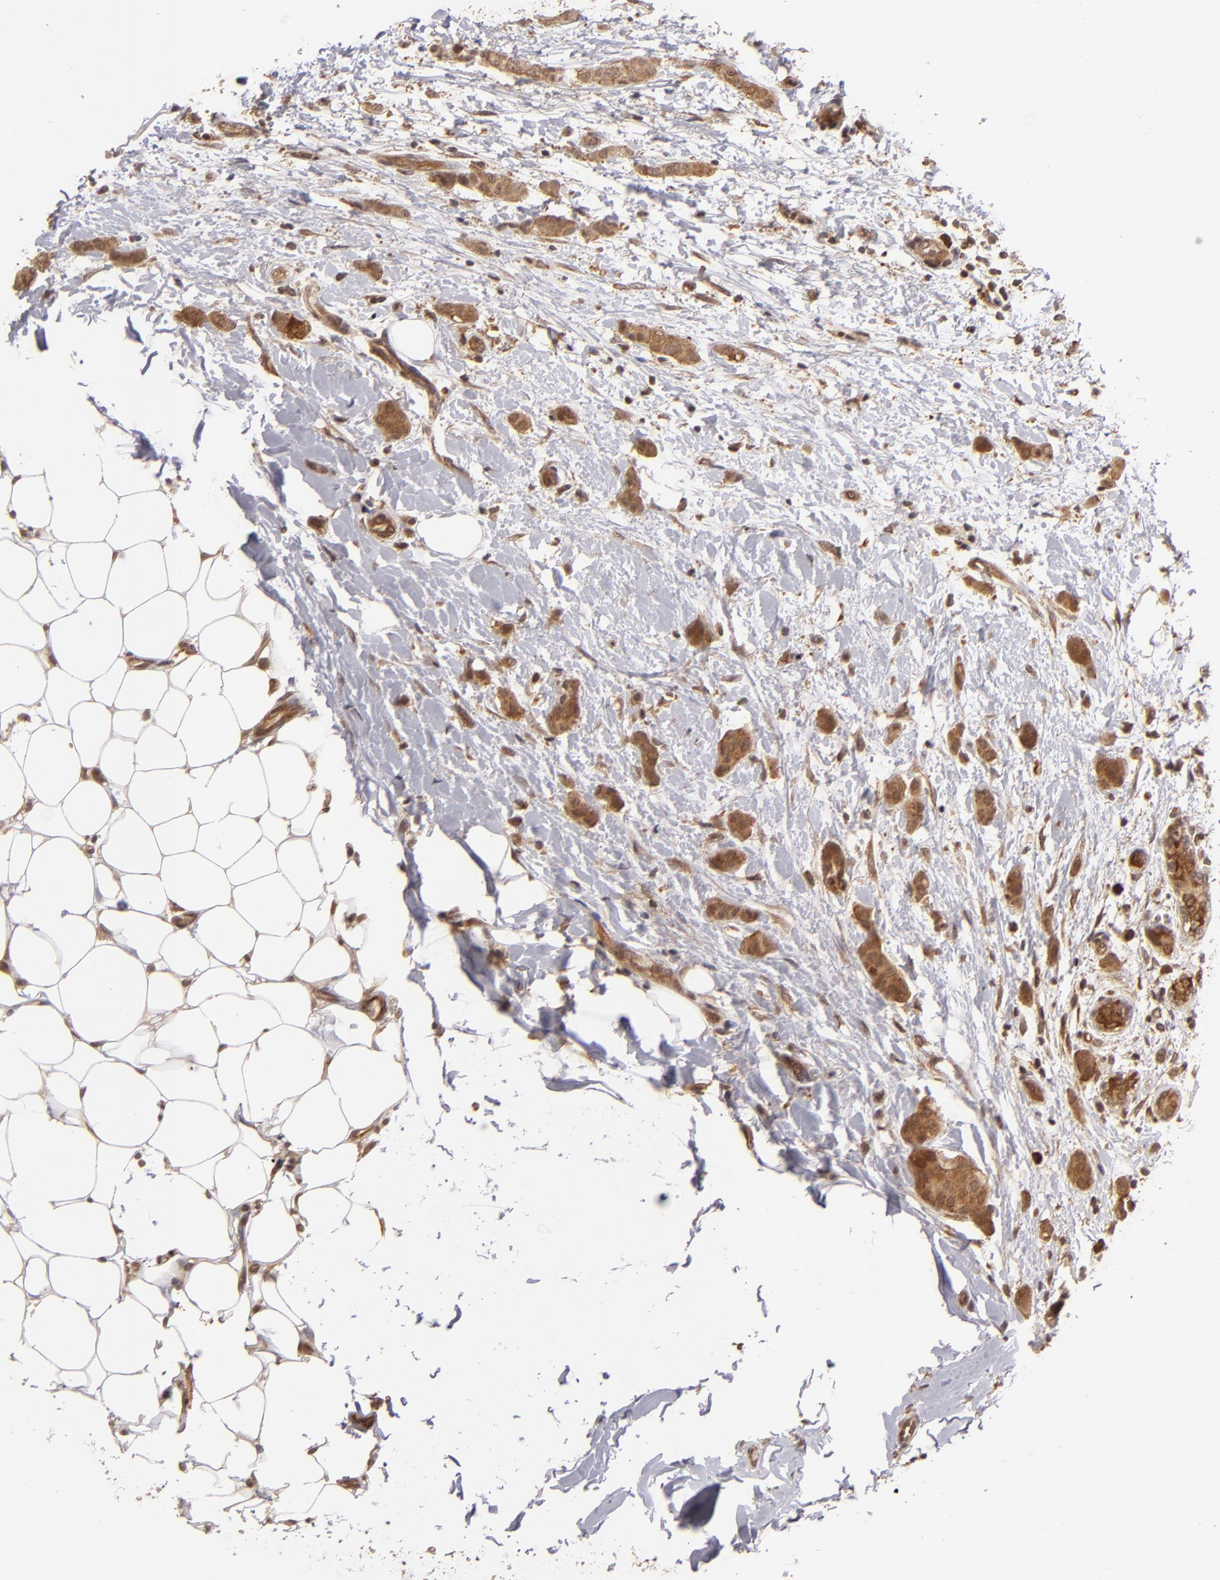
{"staining": {"intensity": "moderate", "quantity": ">75%", "location": "cytoplasmic/membranous"}, "tissue": "breast cancer", "cell_type": "Tumor cells", "image_type": "cancer", "snomed": [{"axis": "morphology", "description": "Lobular carcinoma"}, {"axis": "topography", "description": "Breast"}], "caption": "Immunohistochemistry (IHC) micrograph of breast cancer (lobular carcinoma) stained for a protein (brown), which exhibits medium levels of moderate cytoplasmic/membranous expression in approximately >75% of tumor cells.", "gene": "MAPK3", "patient": {"sex": "female", "age": 55}}